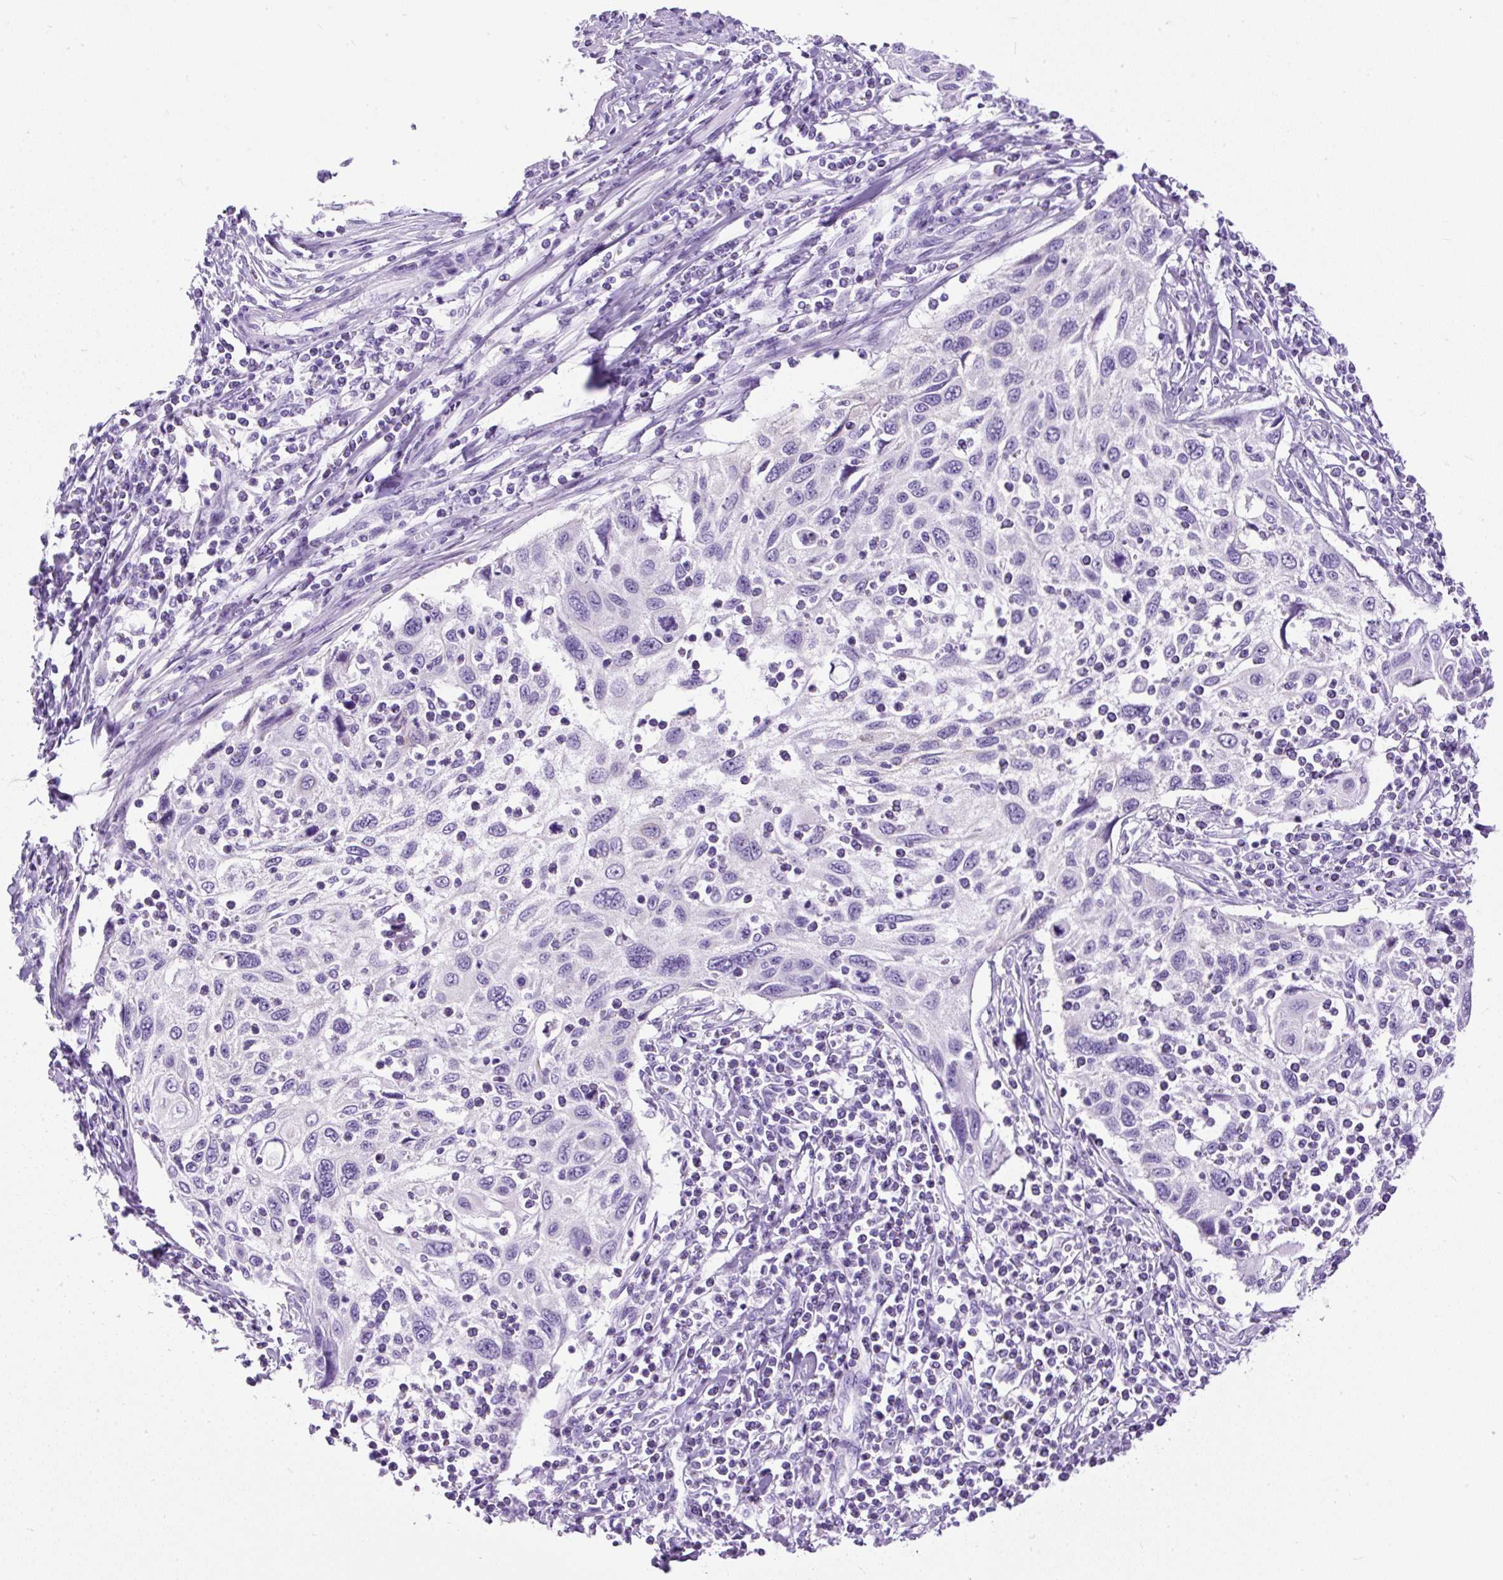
{"staining": {"intensity": "negative", "quantity": "none", "location": "none"}, "tissue": "cervical cancer", "cell_type": "Tumor cells", "image_type": "cancer", "snomed": [{"axis": "morphology", "description": "Squamous cell carcinoma, NOS"}, {"axis": "topography", "description": "Cervix"}], "caption": "An image of human cervical cancer is negative for staining in tumor cells. (DAB (3,3'-diaminobenzidine) immunohistochemistry with hematoxylin counter stain).", "gene": "PDIA2", "patient": {"sex": "female", "age": 70}}